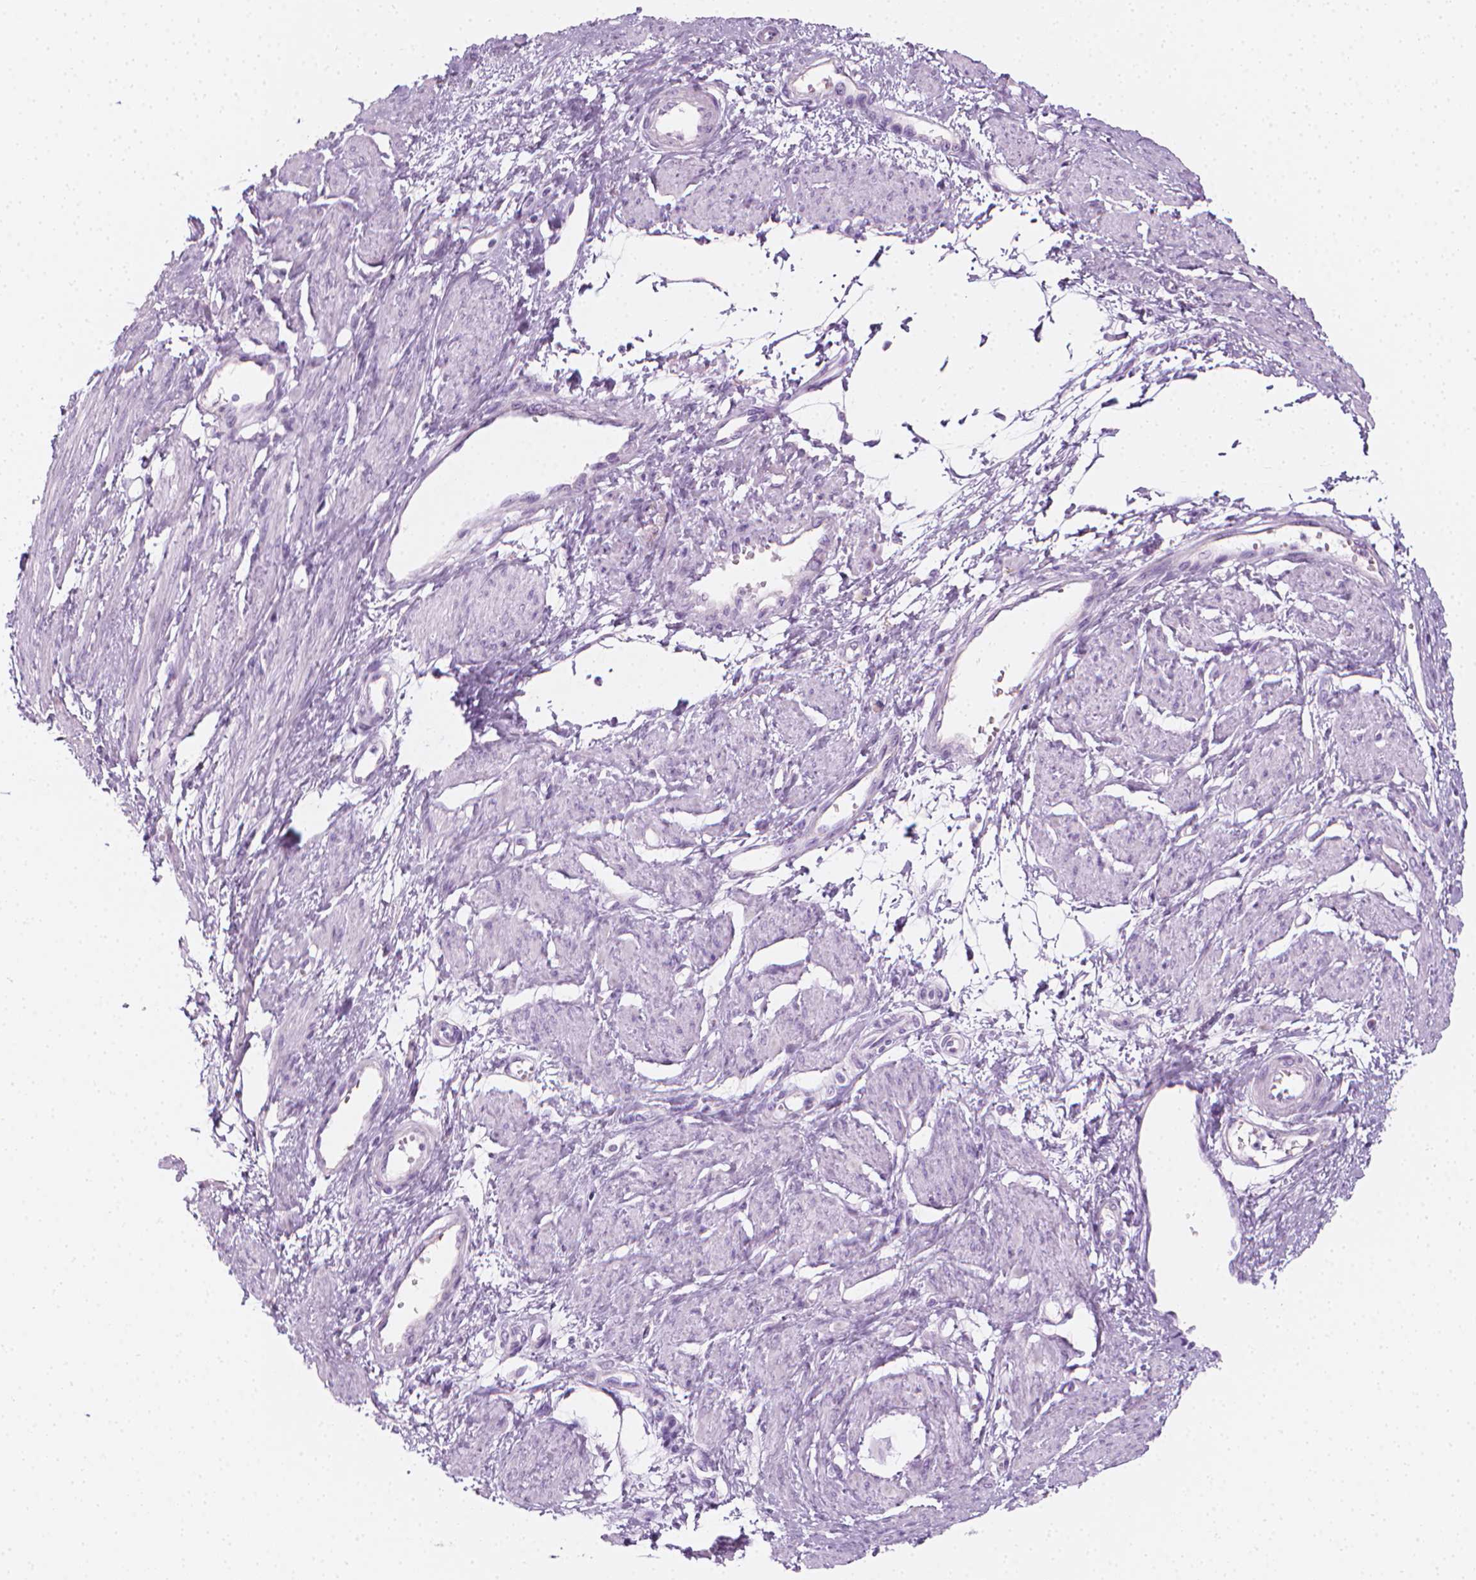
{"staining": {"intensity": "negative", "quantity": "none", "location": "none"}, "tissue": "smooth muscle", "cell_type": "Smooth muscle cells", "image_type": "normal", "snomed": [{"axis": "morphology", "description": "Normal tissue, NOS"}, {"axis": "topography", "description": "Smooth muscle"}, {"axis": "topography", "description": "Uterus"}], "caption": "This photomicrograph is of benign smooth muscle stained with IHC to label a protein in brown with the nuclei are counter-stained blue. There is no positivity in smooth muscle cells. The staining is performed using DAB brown chromogen with nuclei counter-stained in using hematoxylin.", "gene": "SCG3", "patient": {"sex": "female", "age": 39}}